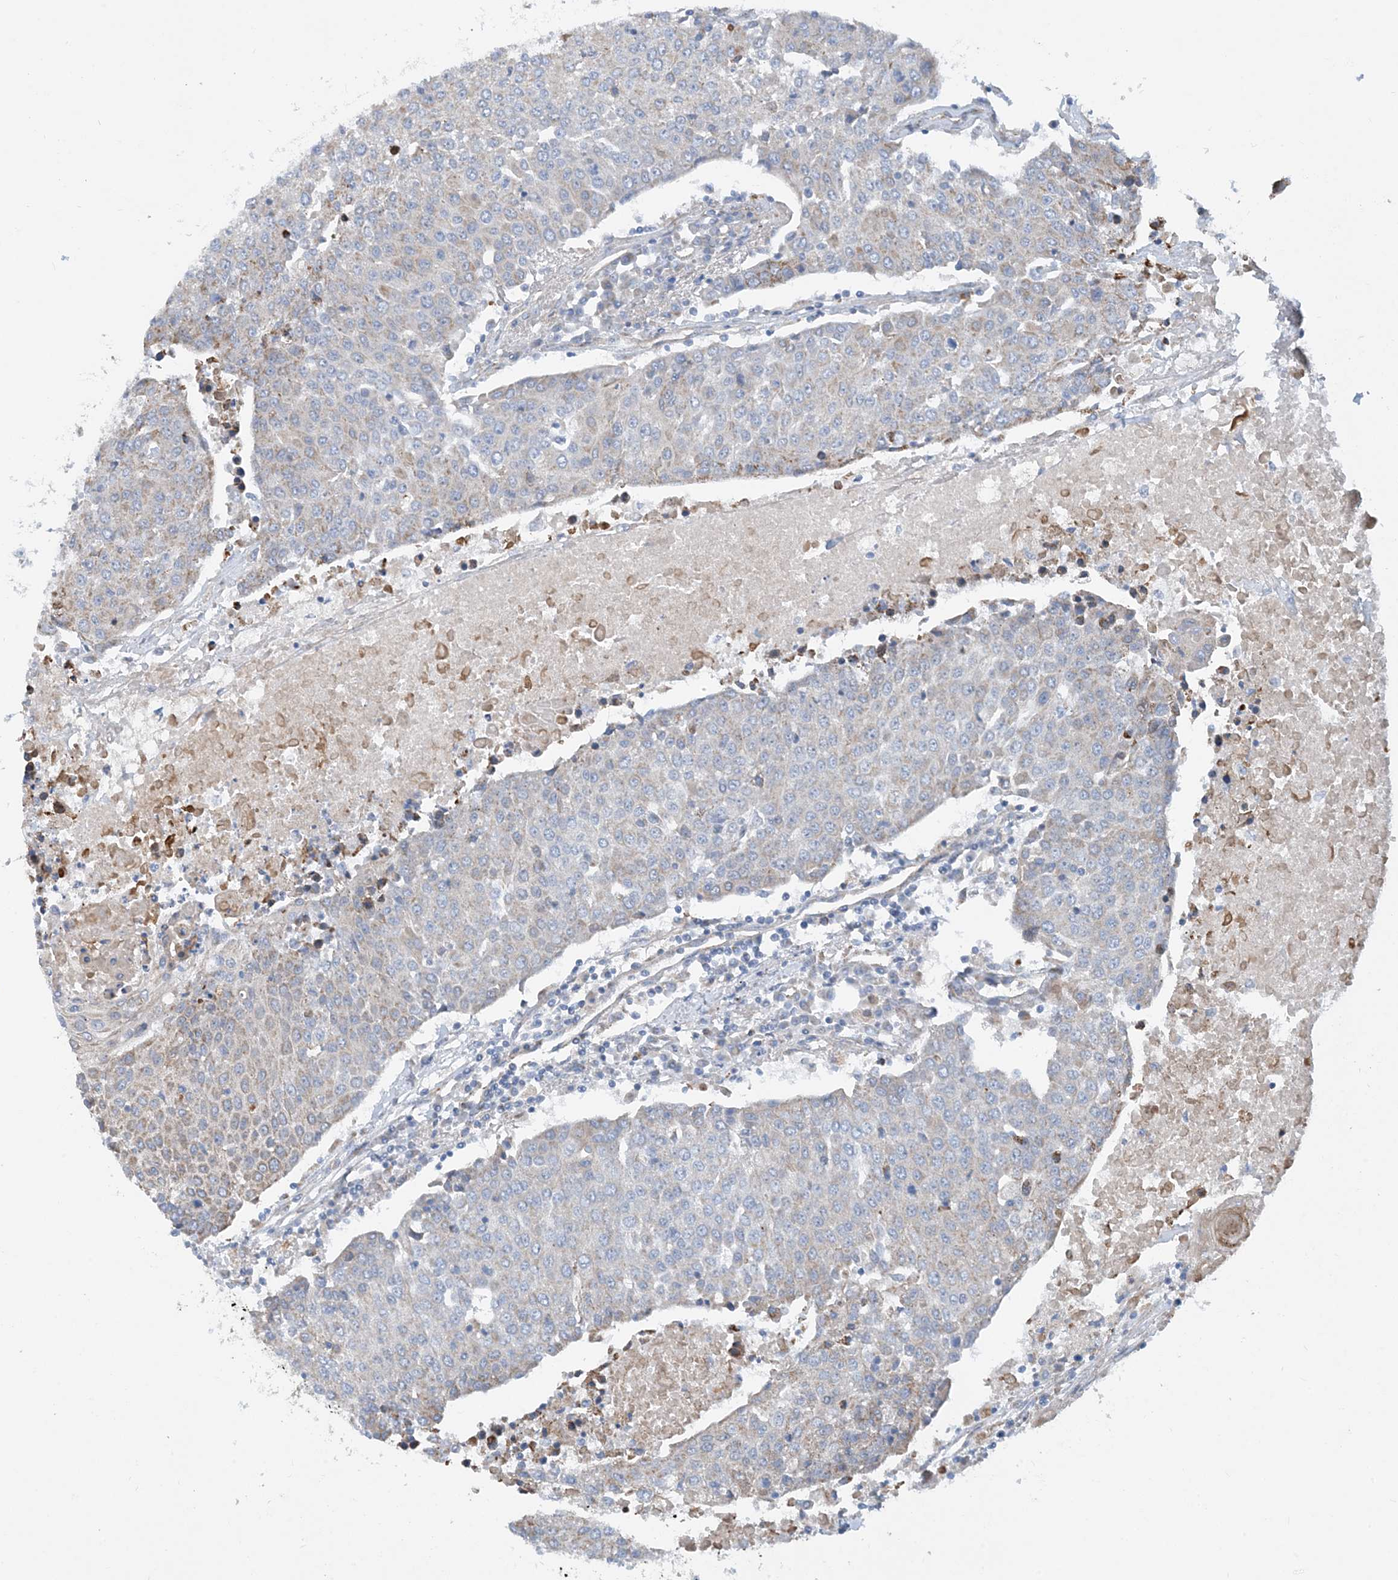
{"staining": {"intensity": "weak", "quantity": "<25%", "location": "cytoplasmic/membranous"}, "tissue": "urothelial cancer", "cell_type": "Tumor cells", "image_type": "cancer", "snomed": [{"axis": "morphology", "description": "Urothelial carcinoma, High grade"}, {"axis": "topography", "description": "Urinary bladder"}], "caption": "IHC micrograph of neoplastic tissue: human urothelial carcinoma (high-grade) stained with DAB displays no significant protein positivity in tumor cells. The staining was performed using DAB to visualize the protein expression in brown, while the nuclei were stained in blue with hematoxylin (Magnification: 20x).", "gene": "PCDHGA1", "patient": {"sex": "female", "age": 85}}